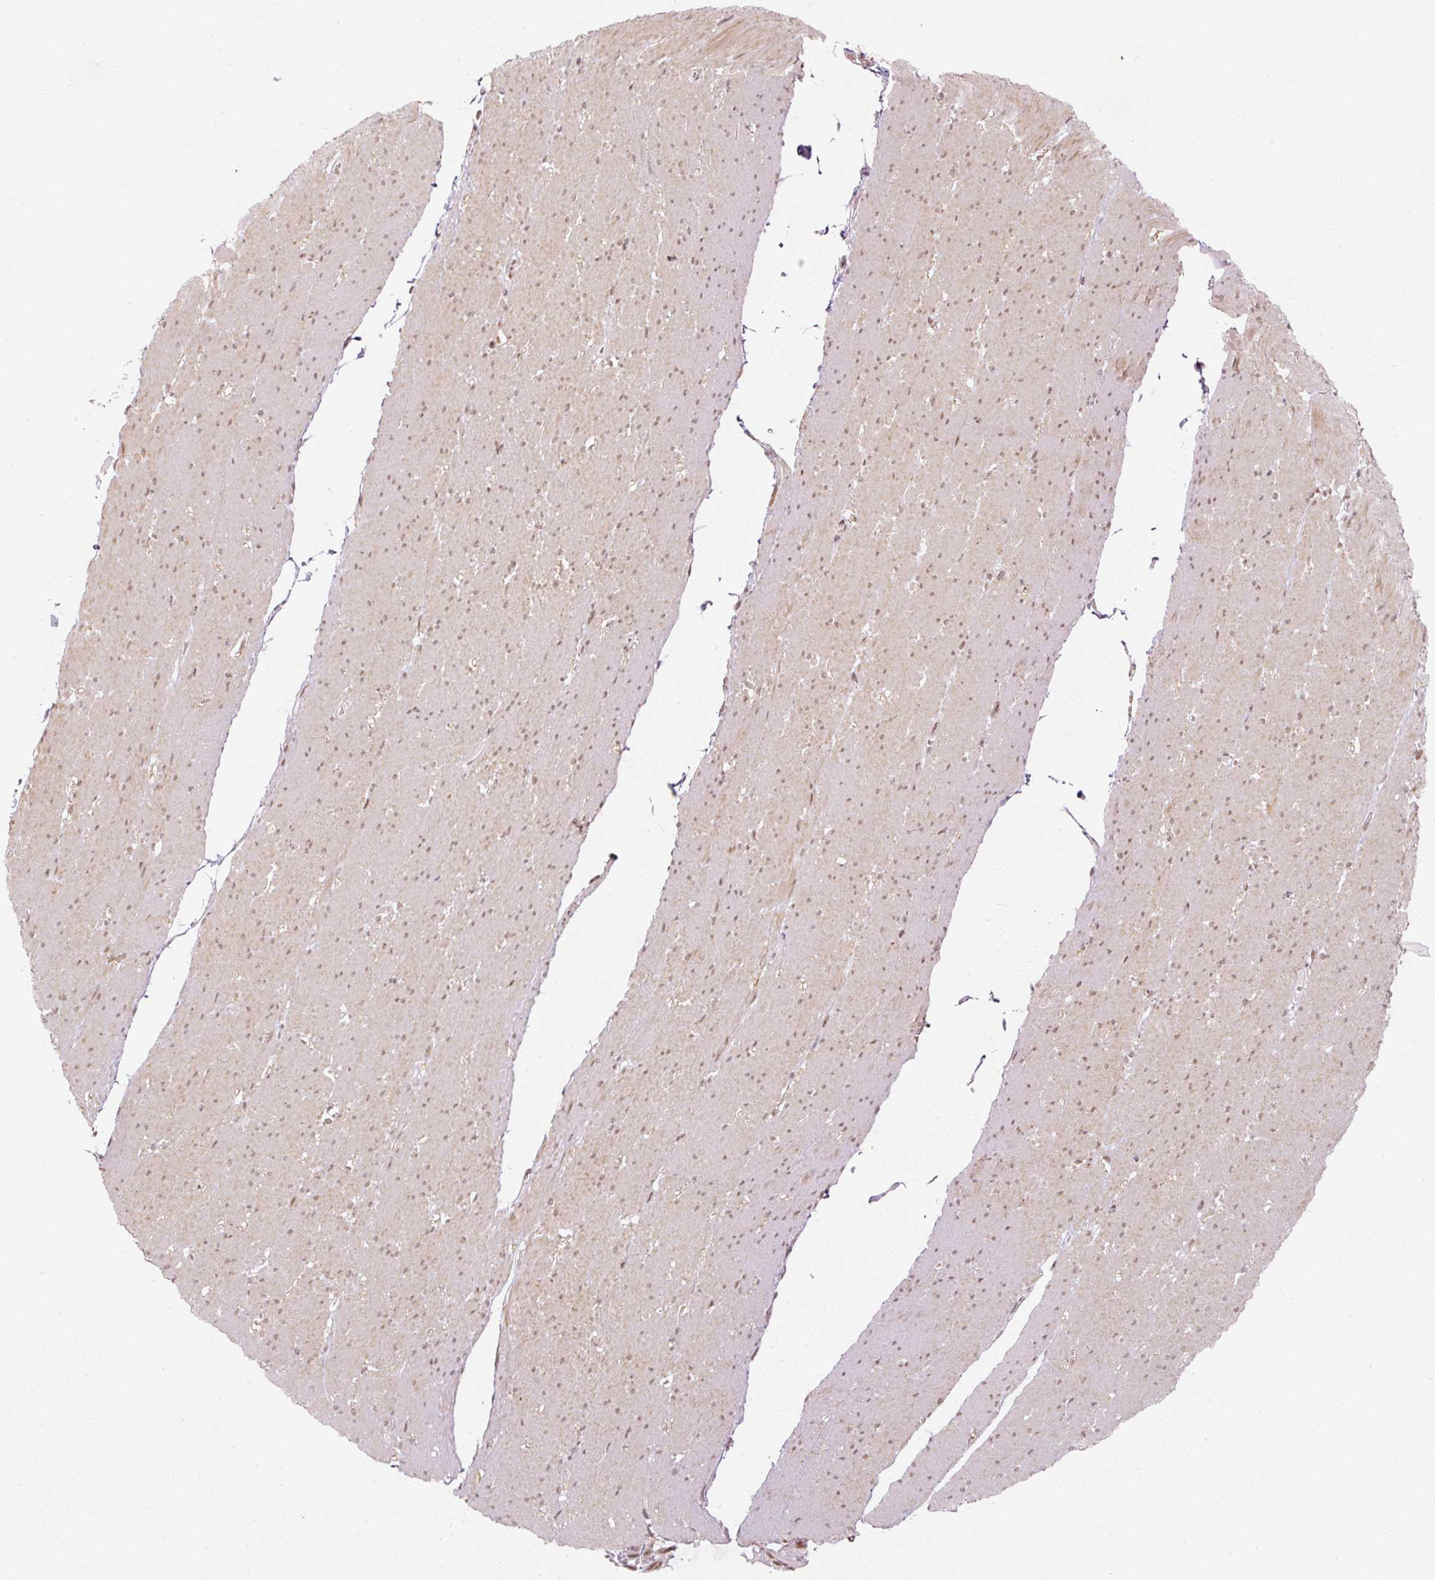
{"staining": {"intensity": "weak", "quantity": ">75%", "location": "nuclear"}, "tissue": "smooth muscle", "cell_type": "Smooth muscle cells", "image_type": "normal", "snomed": [{"axis": "morphology", "description": "Normal tissue, NOS"}, {"axis": "topography", "description": "Smooth muscle"}, {"axis": "topography", "description": "Rectum"}], "caption": "Weak nuclear positivity for a protein is appreciated in about >75% of smooth muscle cells of normal smooth muscle using immunohistochemistry (IHC).", "gene": "U2AF2", "patient": {"sex": "male", "age": 53}}